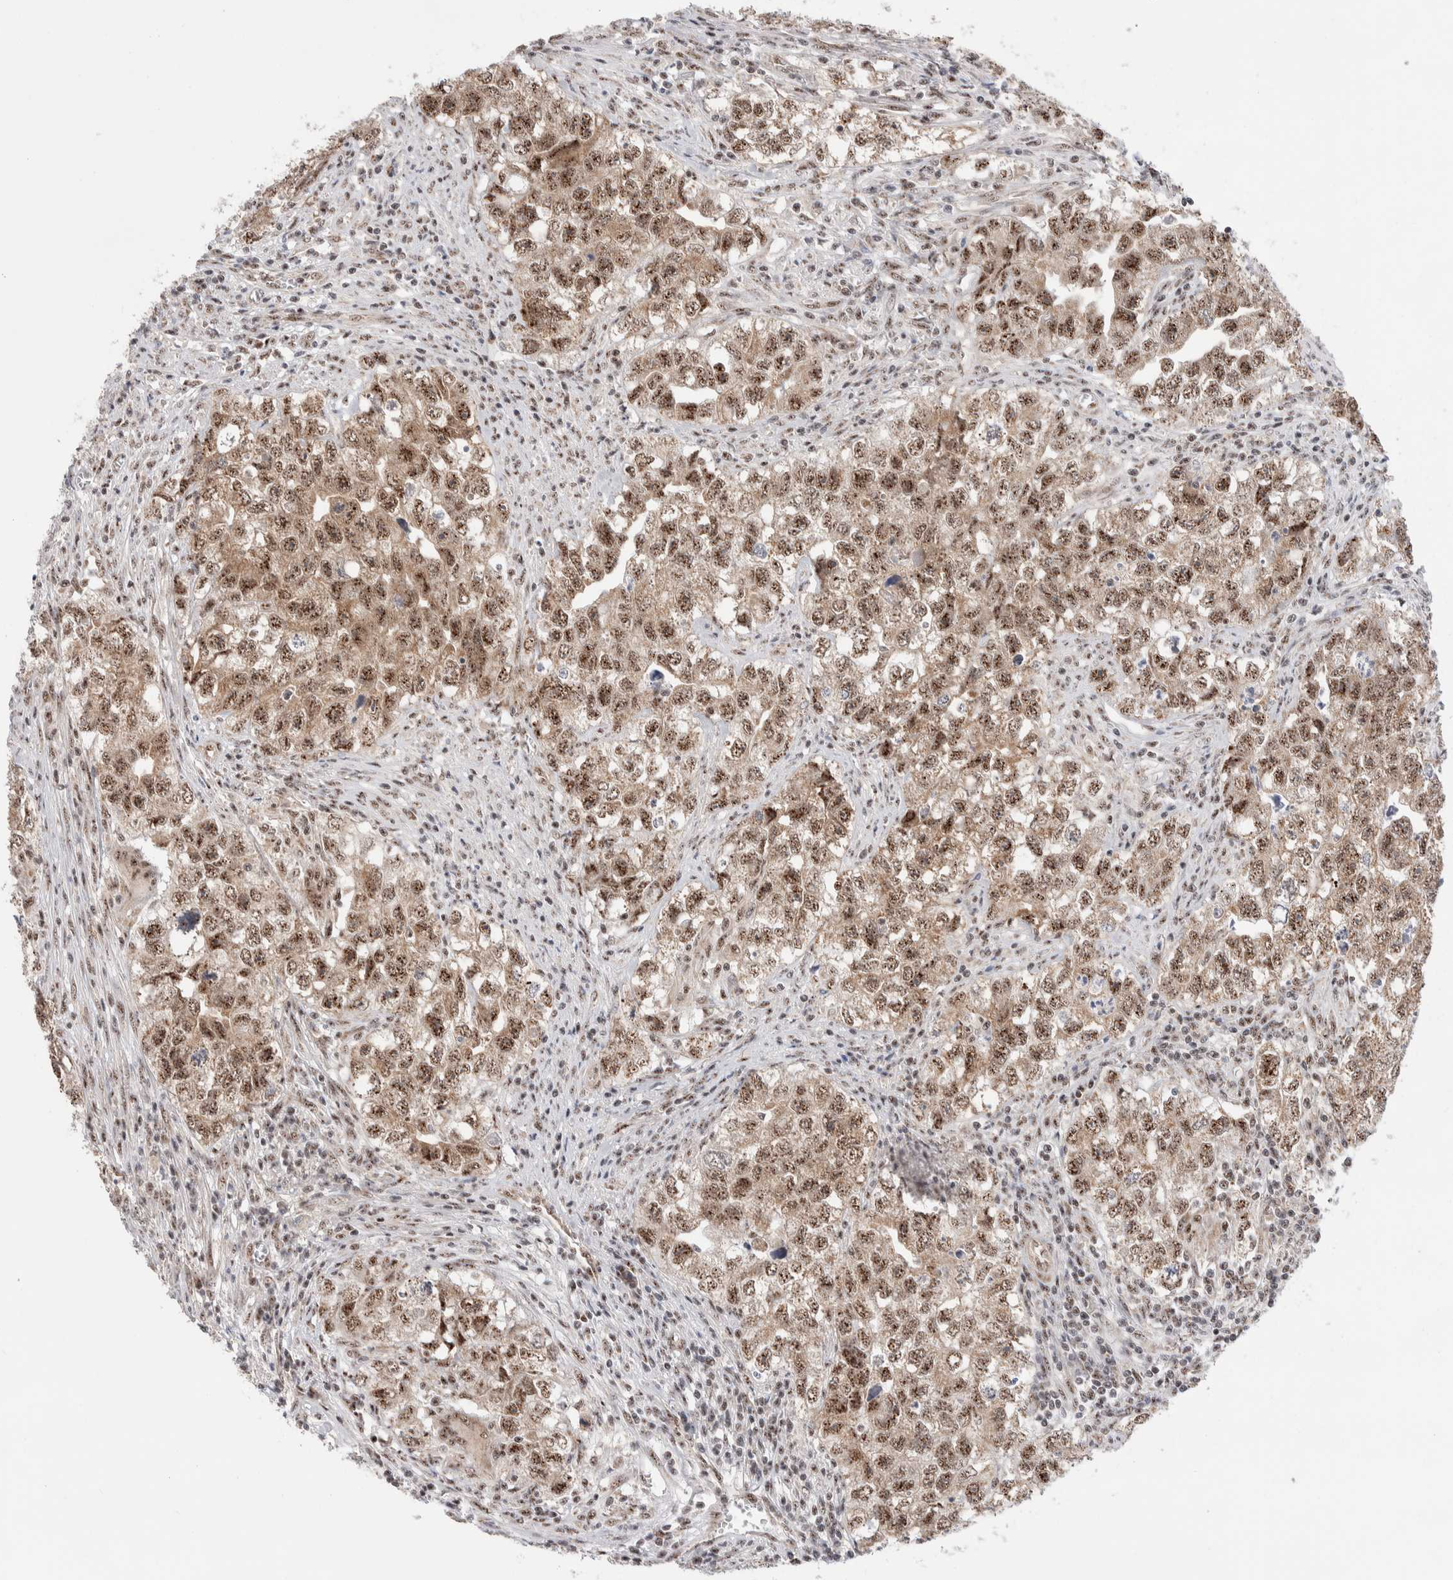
{"staining": {"intensity": "moderate", "quantity": ">75%", "location": "nuclear"}, "tissue": "testis cancer", "cell_type": "Tumor cells", "image_type": "cancer", "snomed": [{"axis": "morphology", "description": "Seminoma, NOS"}, {"axis": "morphology", "description": "Carcinoma, Embryonal, NOS"}, {"axis": "topography", "description": "Testis"}], "caption": "Testis embryonal carcinoma stained for a protein demonstrates moderate nuclear positivity in tumor cells.", "gene": "ZNF695", "patient": {"sex": "male", "age": 43}}